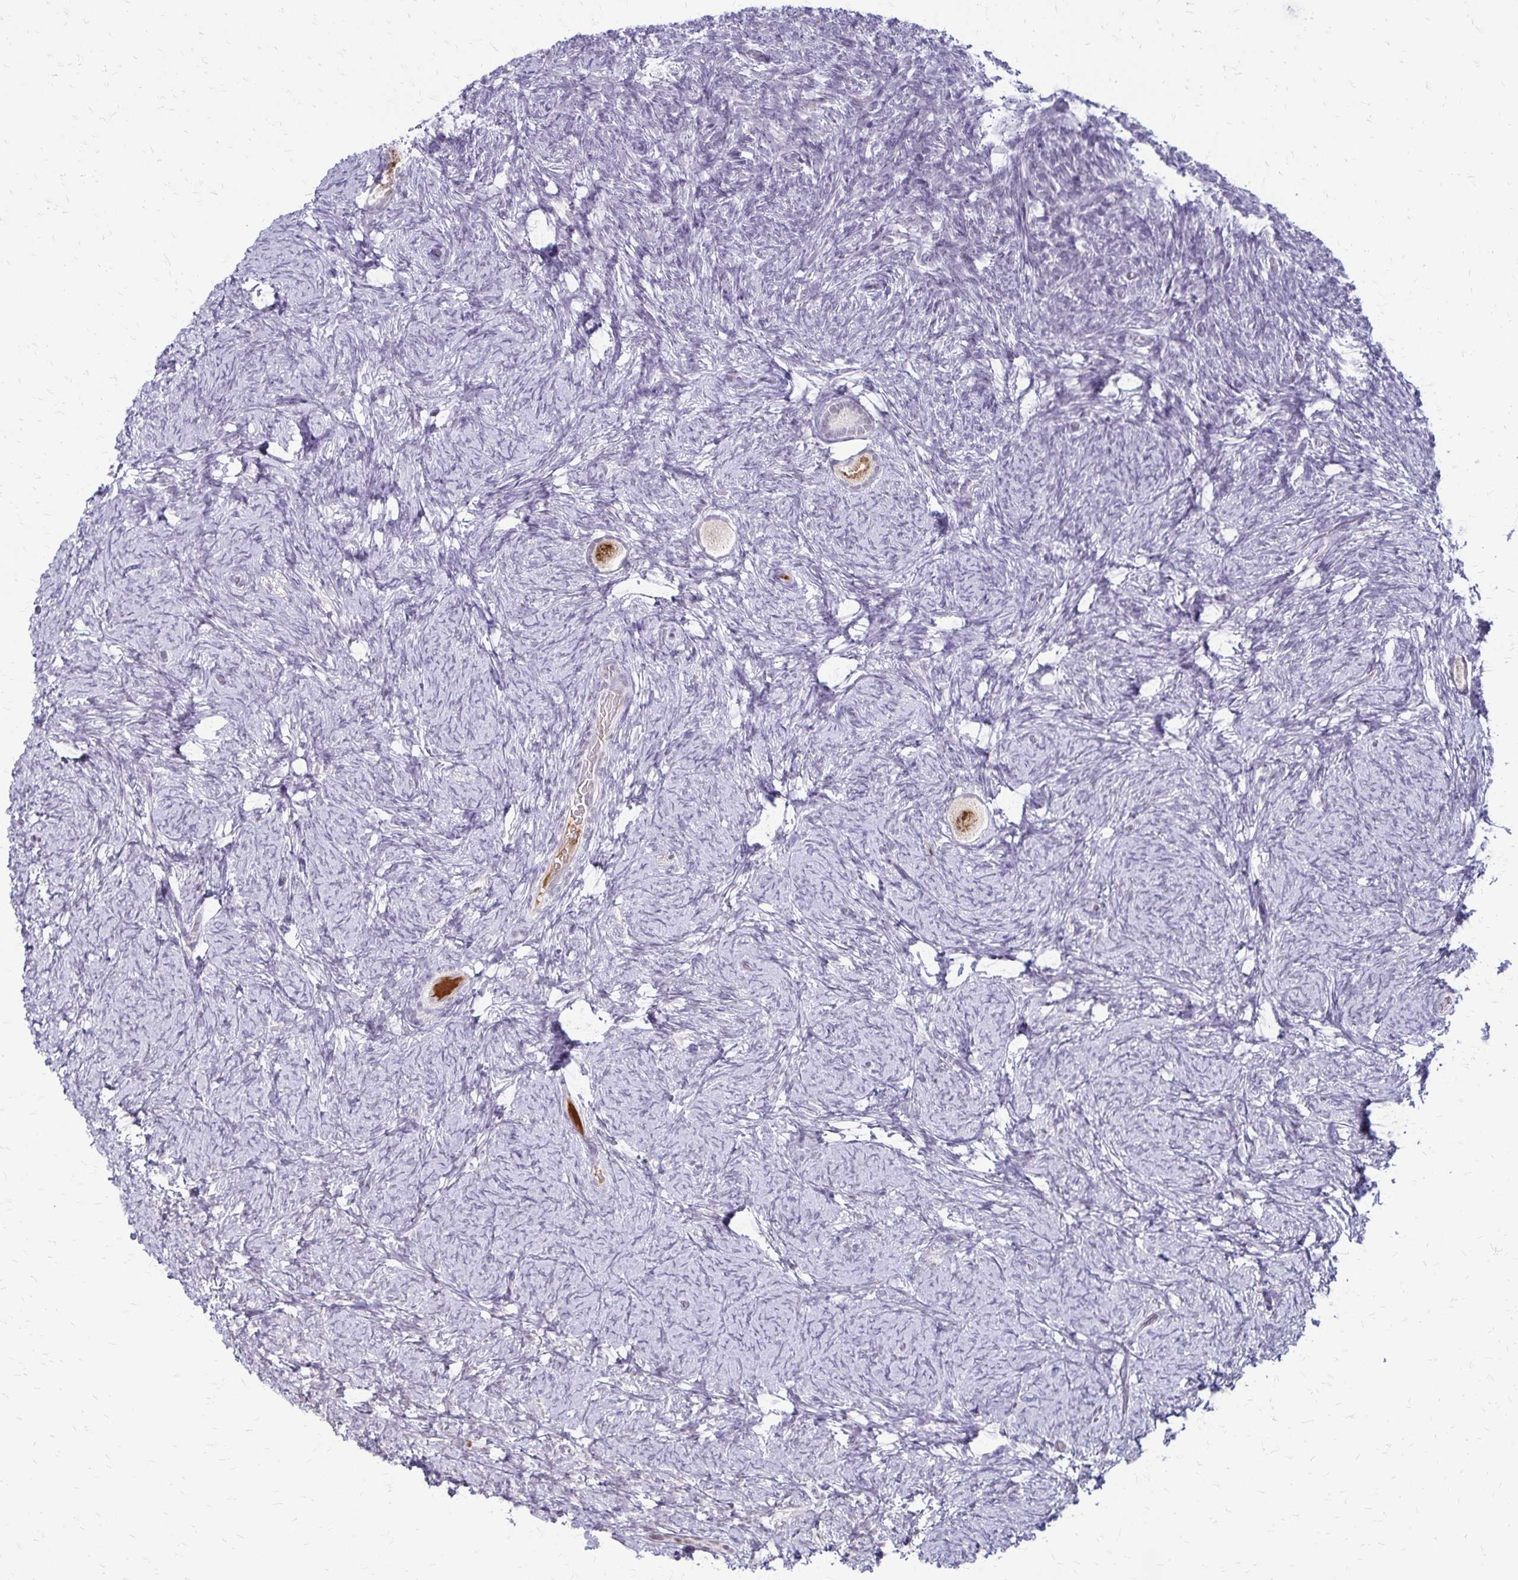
{"staining": {"intensity": "moderate", "quantity": "25%-75%", "location": "nuclear"}, "tissue": "ovary", "cell_type": "Follicle cells", "image_type": "normal", "snomed": [{"axis": "morphology", "description": "Normal tissue, NOS"}, {"axis": "topography", "description": "Ovary"}], "caption": "DAB immunohistochemical staining of normal ovary displays moderate nuclear protein expression in about 25%-75% of follicle cells. Nuclei are stained in blue.", "gene": "EED", "patient": {"sex": "female", "age": 34}}